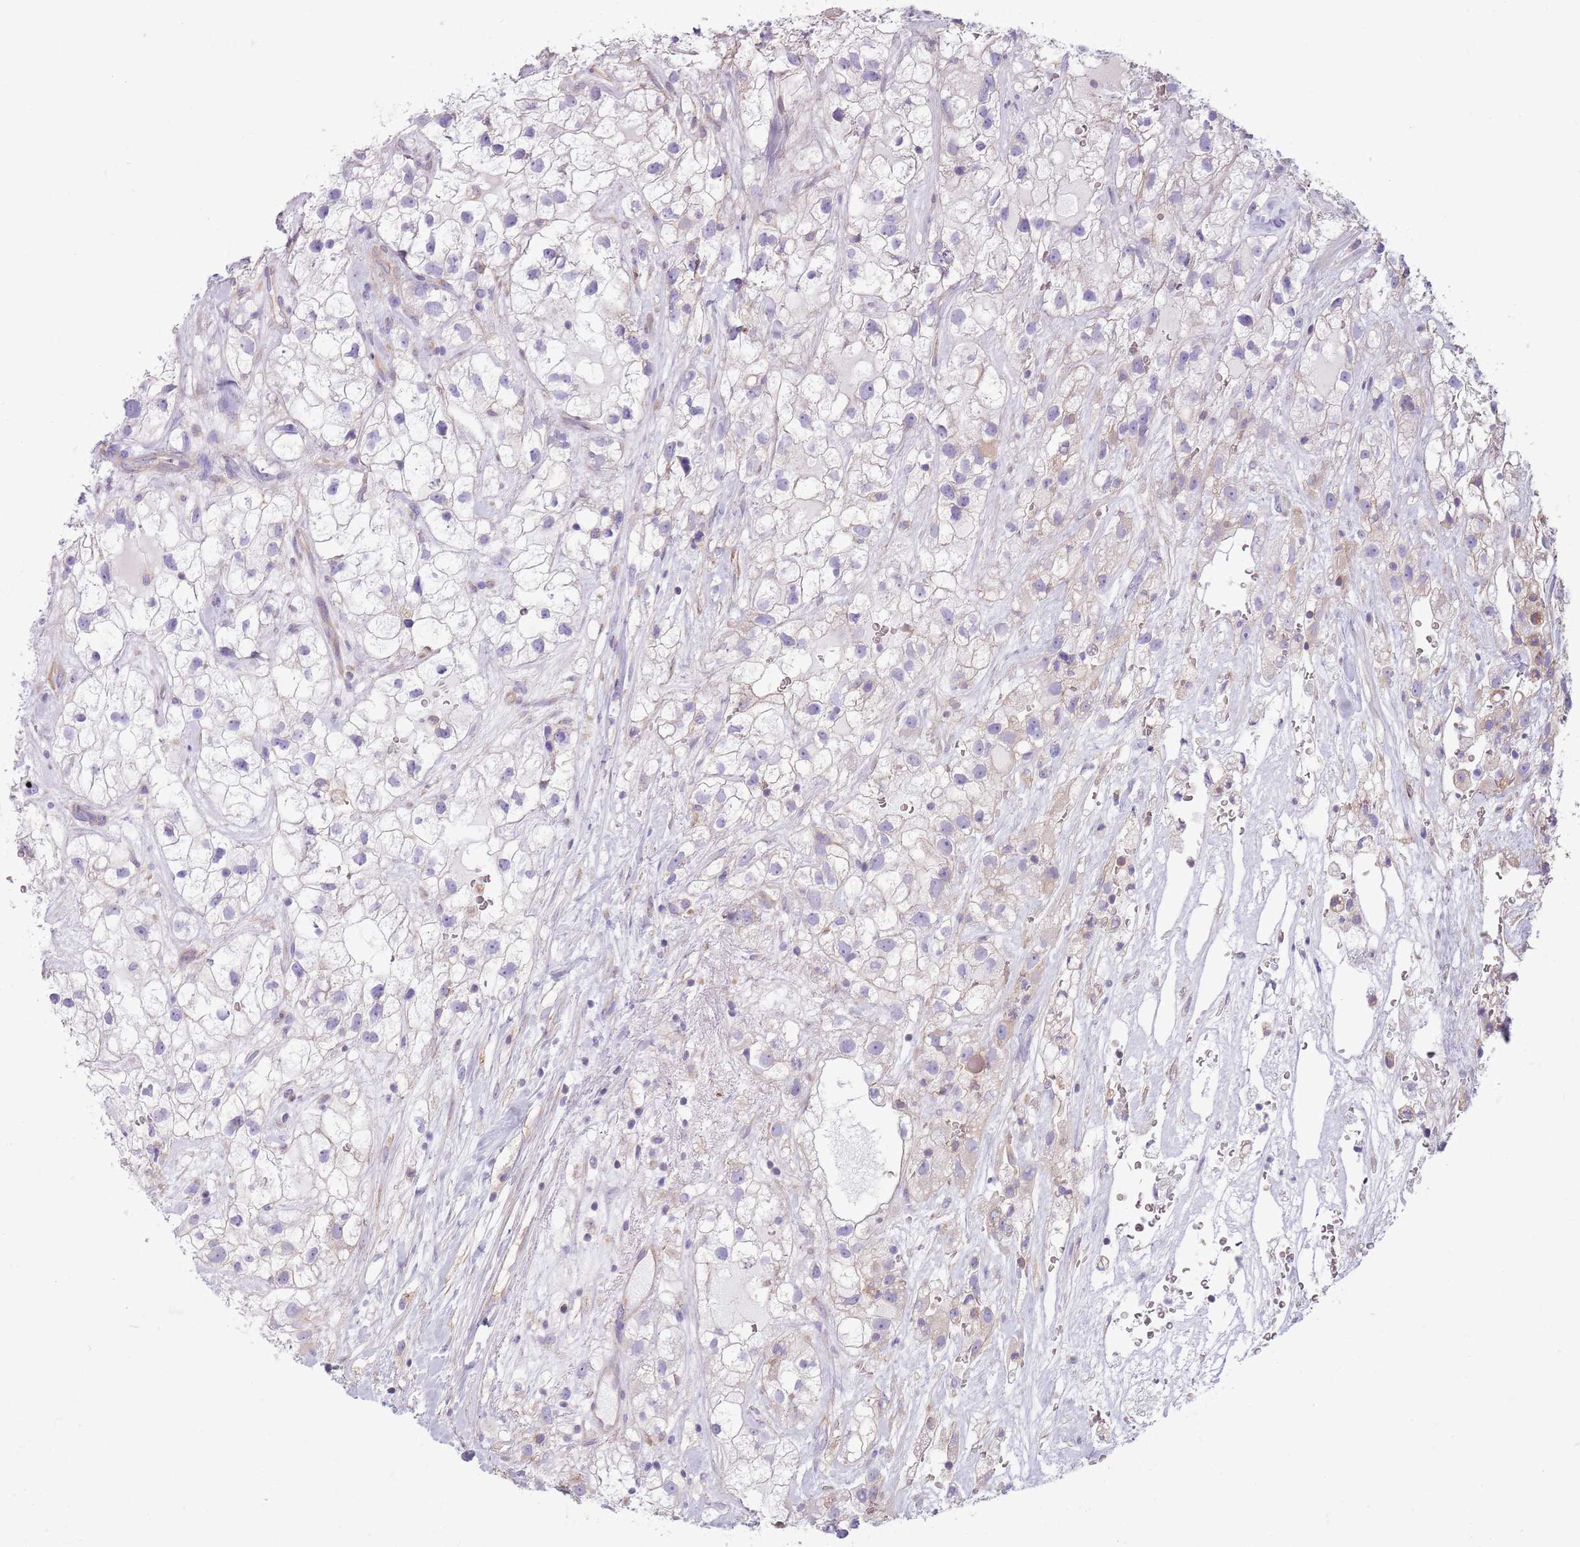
{"staining": {"intensity": "negative", "quantity": "none", "location": "none"}, "tissue": "renal cancer", "cell_type": "Tumor cells", "image_type": "cancer", "snomed": [{"axis": "morphology", "description": "Adenocarcinoma, NOS"}, {"axis": "topography", "description": "Kidney"}], "caption": "Histopathology image shows no significant protein expression in tumor cells of renal adenocarcinoma.", "gene": "RBP3", "patient": {"sex": "male", "age": 59}}